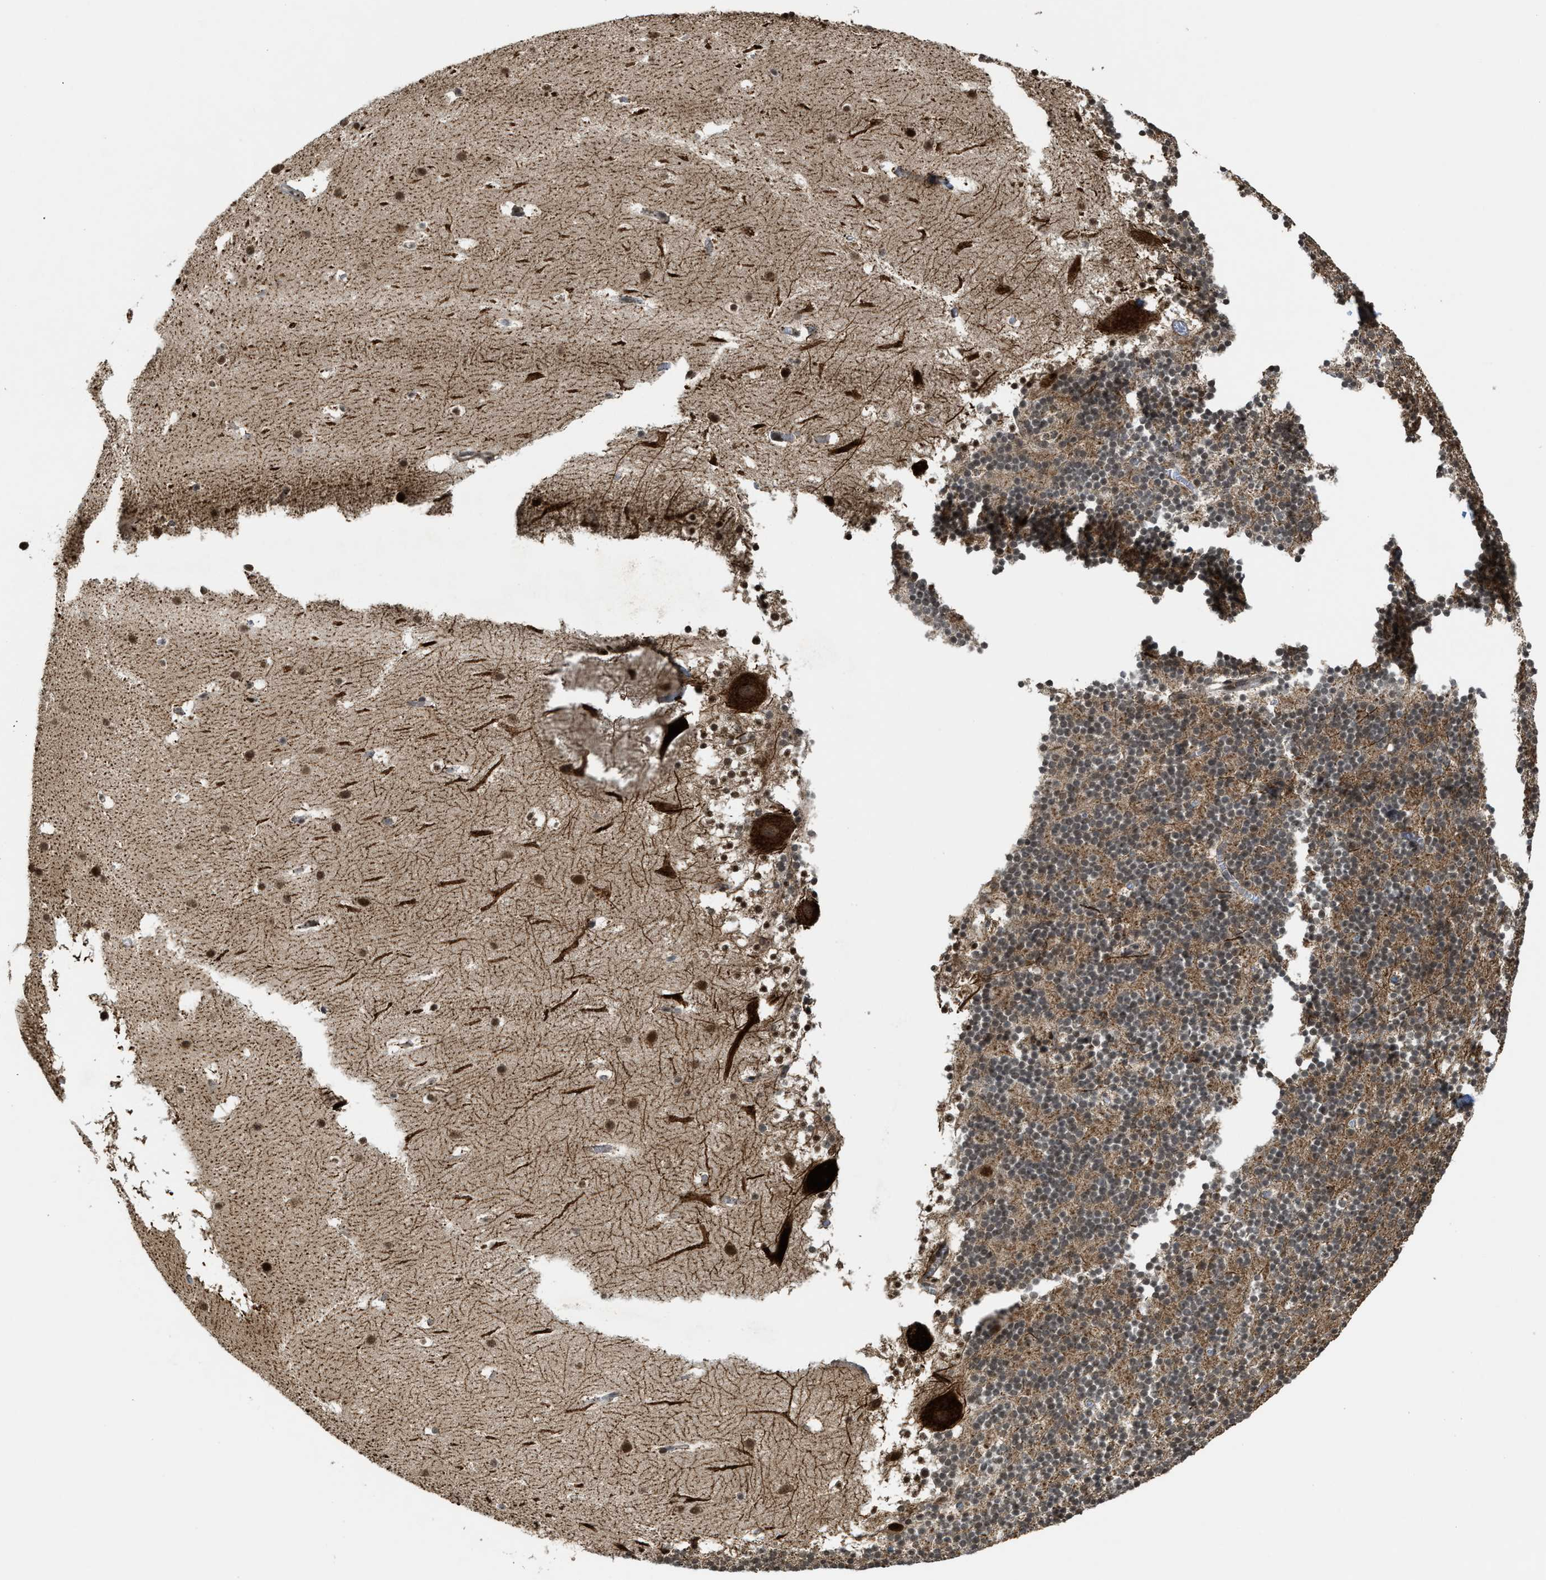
{"staining": {"intensity": "moderate", "quantity": ">75%", "location": "cytoplasmic/membranous"}, "tissue": "cerebellum", "cell_type": "Cells in granular layer", "image_type": "normal", "snomed": [{"axis": "morphology", "description": "Normal tissue, NOS"}, {"axis": "topography", "description": "Cerebellum"}], "caption": "Protein staining of unremarkable cerebellum reveals moderate cytoplasmic/membranous expression in about >75% of cells in granular layer. Immunohistochemistry (ihc) stains the protein in brown and the nuclei are stained blue.", "gene": "ZNF250", "patient": {"sex": "male", "age": 45}}